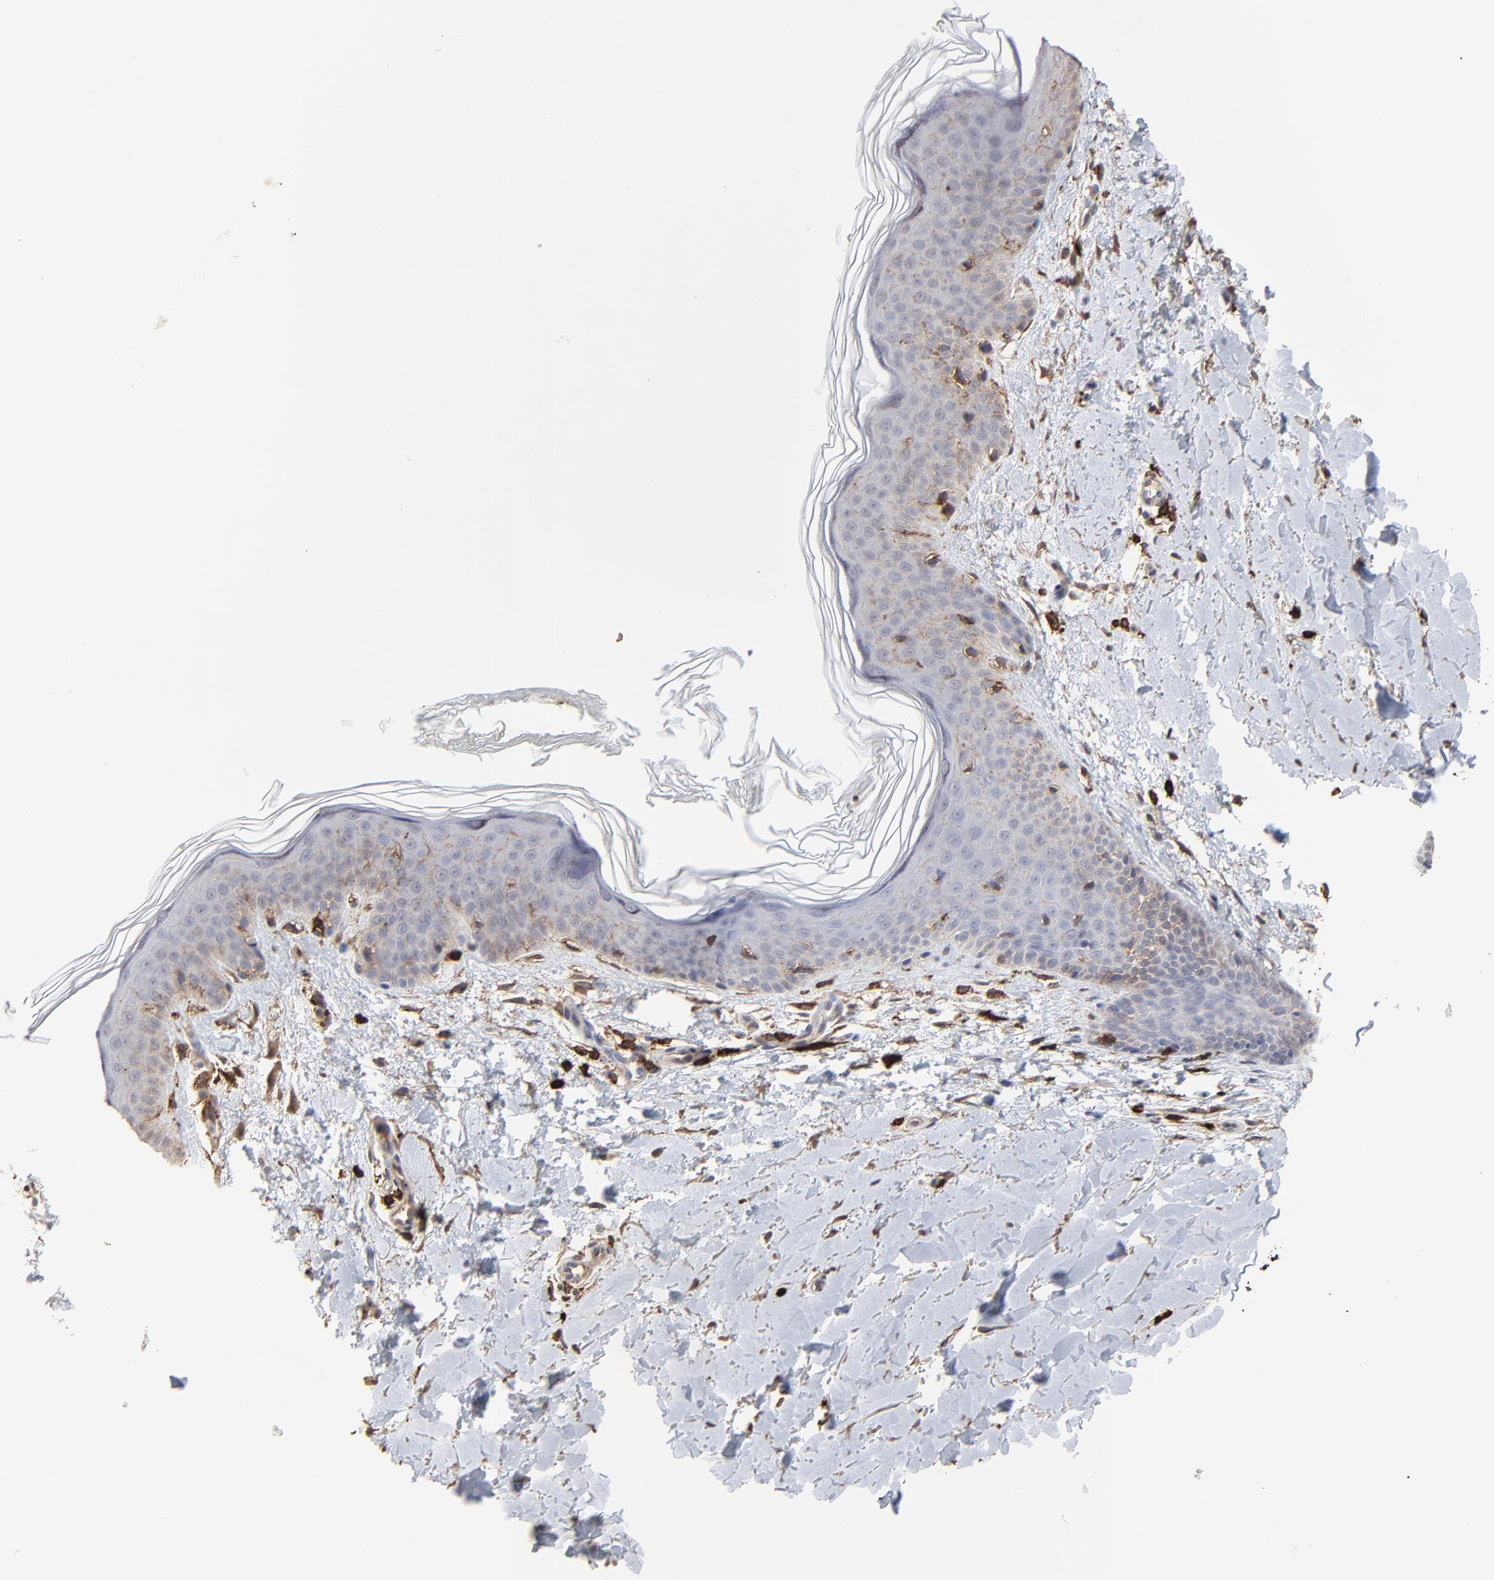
{"staining": {"intensity": "strong", "quantity": ">75%", "location": "cytoplasmic/membranous"}, "tissue": "skin", "cell_type": "Fibroblasts", "image_type": "normal", "snomed": [{"axis": "morphology", "description": "Normal tissue, NOS"}, {"axis": "topography", "description": "Skin"}], "caption": "A high amount of strong cytoplasmic/membranous expression is identified in about >75% of fibroblasts in benign skin.", "gene": "SLC6A14", "patient": {"sex": "female", "age": 56}}